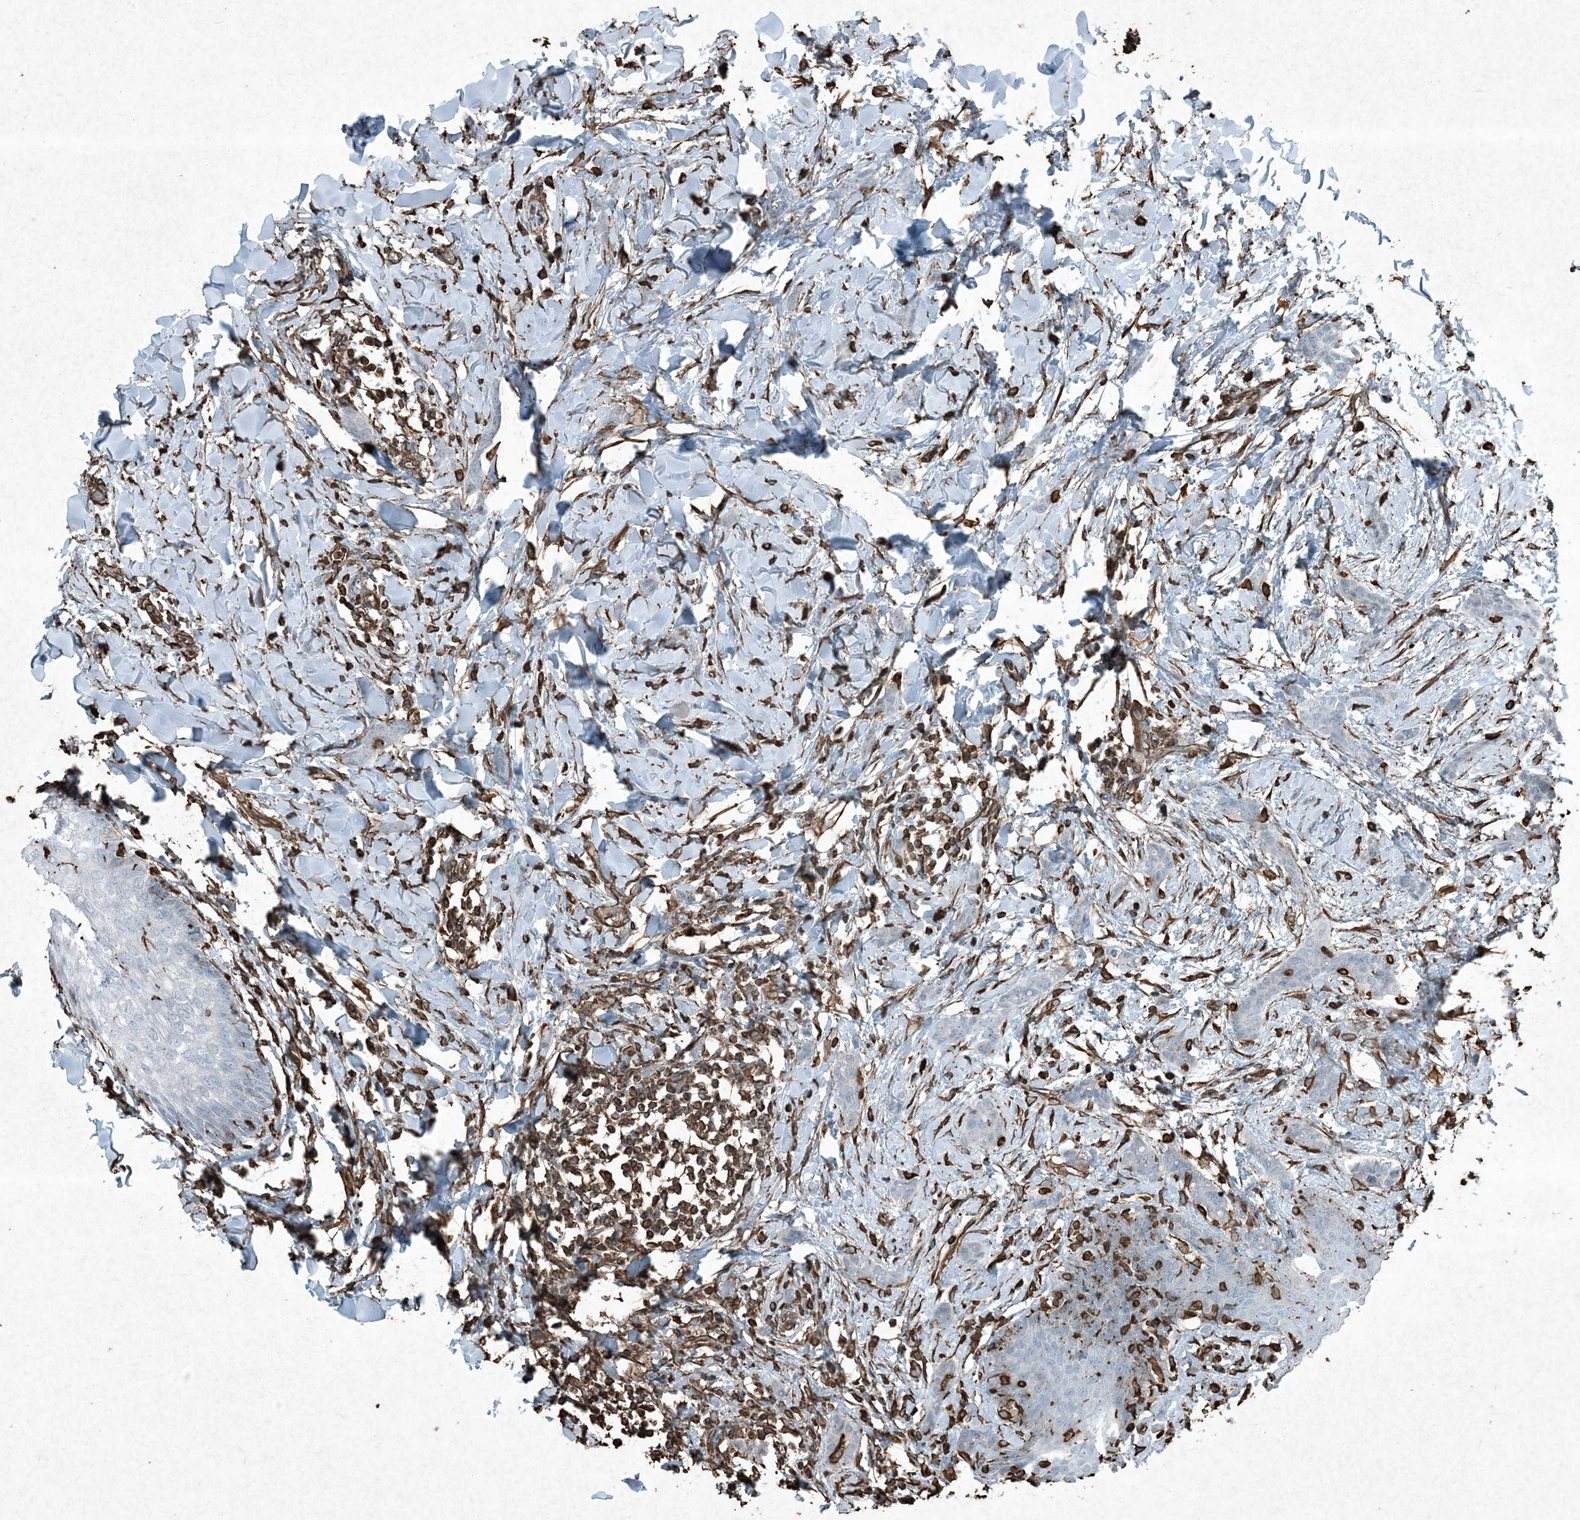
{"staining": {"intensity": "negative", "quantity": "none", "location": "none"}, "tissue": "breast cancer", "cell_type": "Tumor cells", "image_type": "cancer", "snomed": [{"axis": "morphology", "description": "Lobular carcinoma"}, {"axis": "topography", "description": "Skin"}, {"axis": "topography", "description": "Breast"}], "caption": "IHC photomicrograph of breast cancer stained for a protein (brown), which reveals no staining in tumor cells.", "gene": "RYK", "patient": {"sex": "female", "age": 46}}